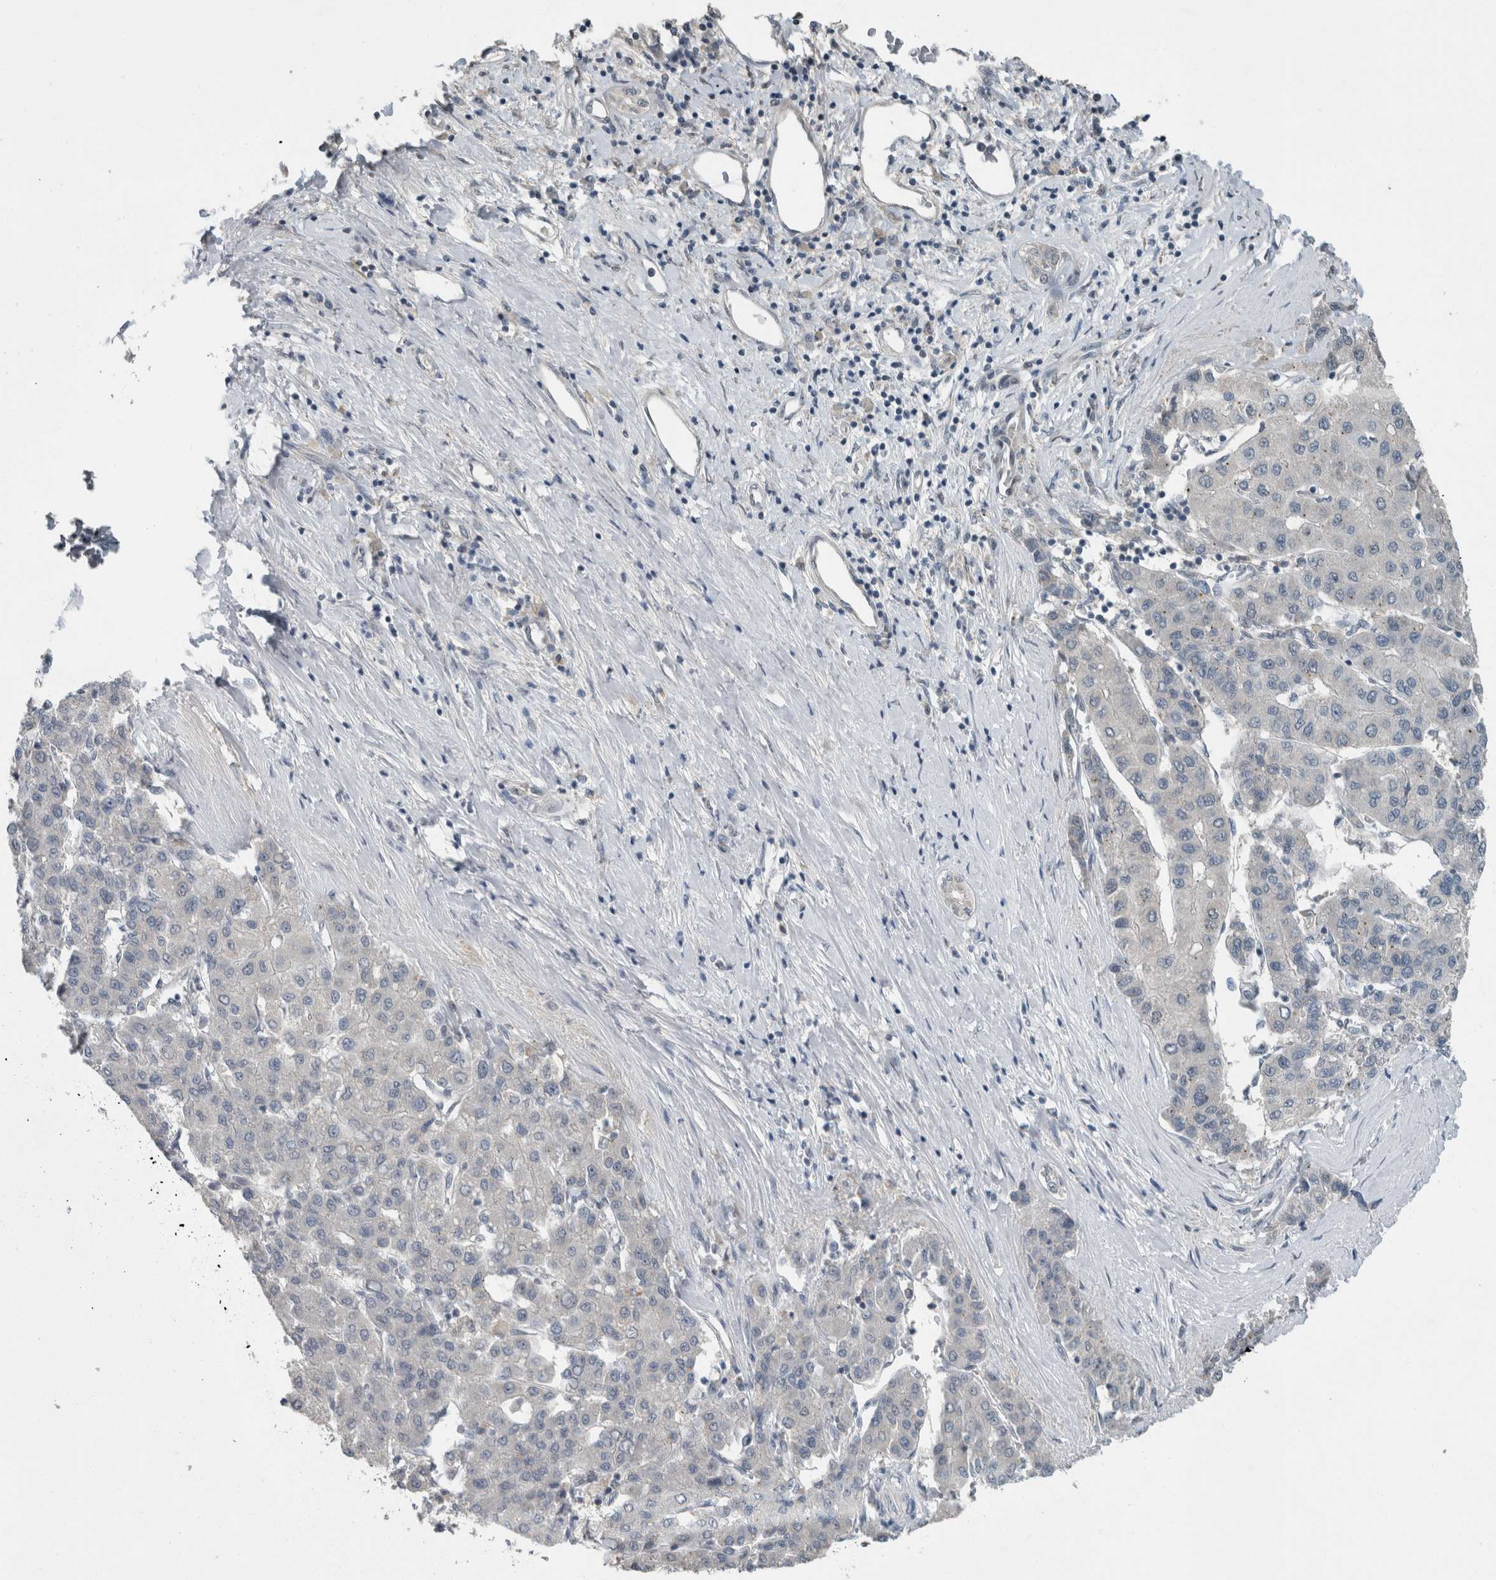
{"staining": {"intensity": "negative", "quantity": "none", "location": "none"}, "tissue": "liver cancer", "cell_type": "Tumor cells", "image_type": "cancer", "snomed": [{"axis": "morphology", "description": "Carcinoma, Hepatocellular, NOS"}, {"axis": "topography", "description": "Liver"}], "caption": "The immunohistochemistry image has no significant staining in tumor cells of liver cancer (hepatocellular carcinoma) tissue.", "gene": "MYO1E", "patient": {"sex": "male", "age": 65}}